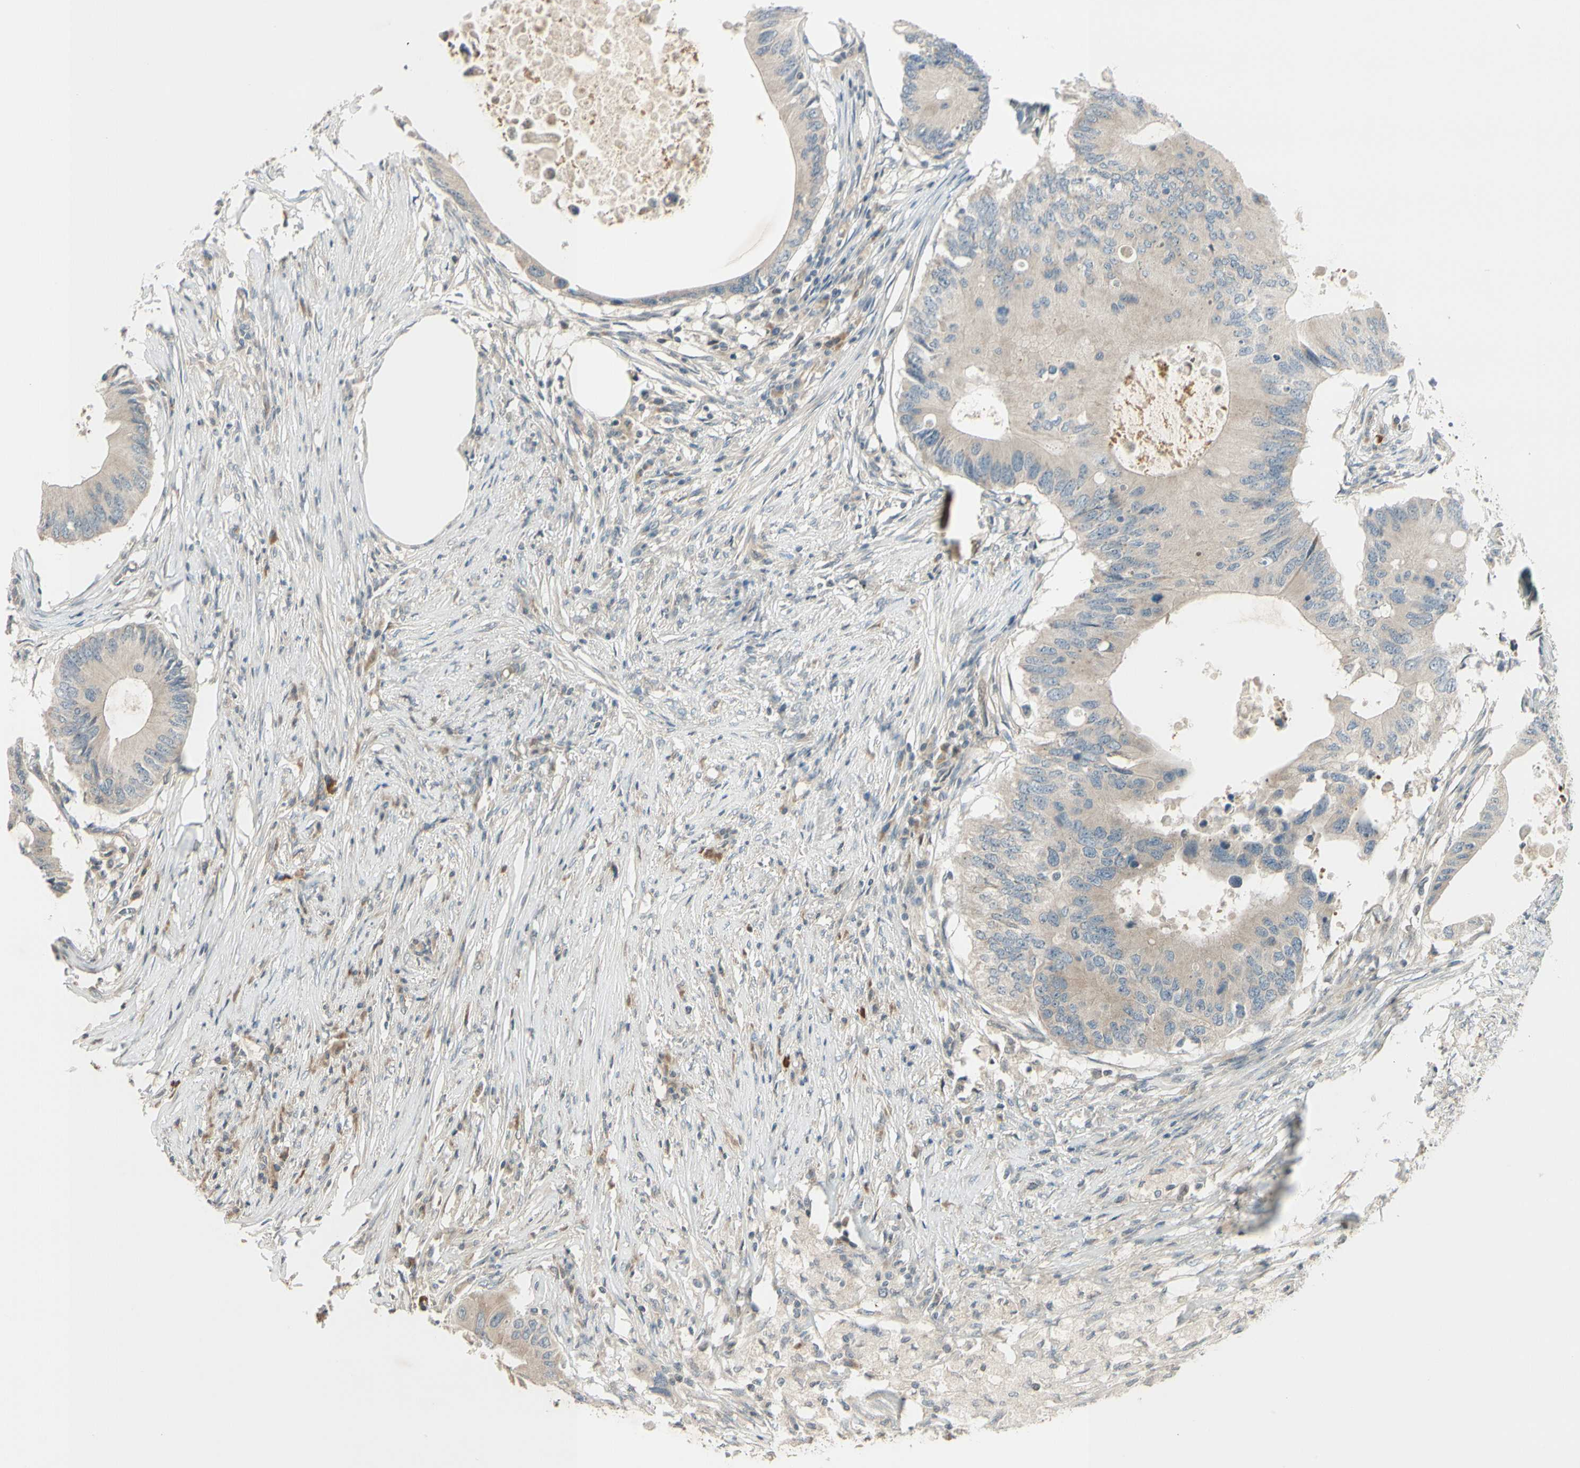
{"staining": {"intensity": "weak", "quantity": ">75%", "location": "cytoplasmic/membranous"}, "tissue": "colorectal cancer", "cell_type": "Tumor cells", "image_type": "cancer", "snomed": [{"axis": "morphology", "description": "Adenocarcinoma, NOS"}, {"axis": "topography", "description": "Colon"}], "caption": "A brown stain shows weak cytoplasmic/membranous staining of a protein in human adenocarcinoma (colorectal) tumor cells. Ihc stains the protein of interest in brown and the nuclei are stained blue.", "gene": "FGF10", "patient": {"sex": "male", "age": 71}}